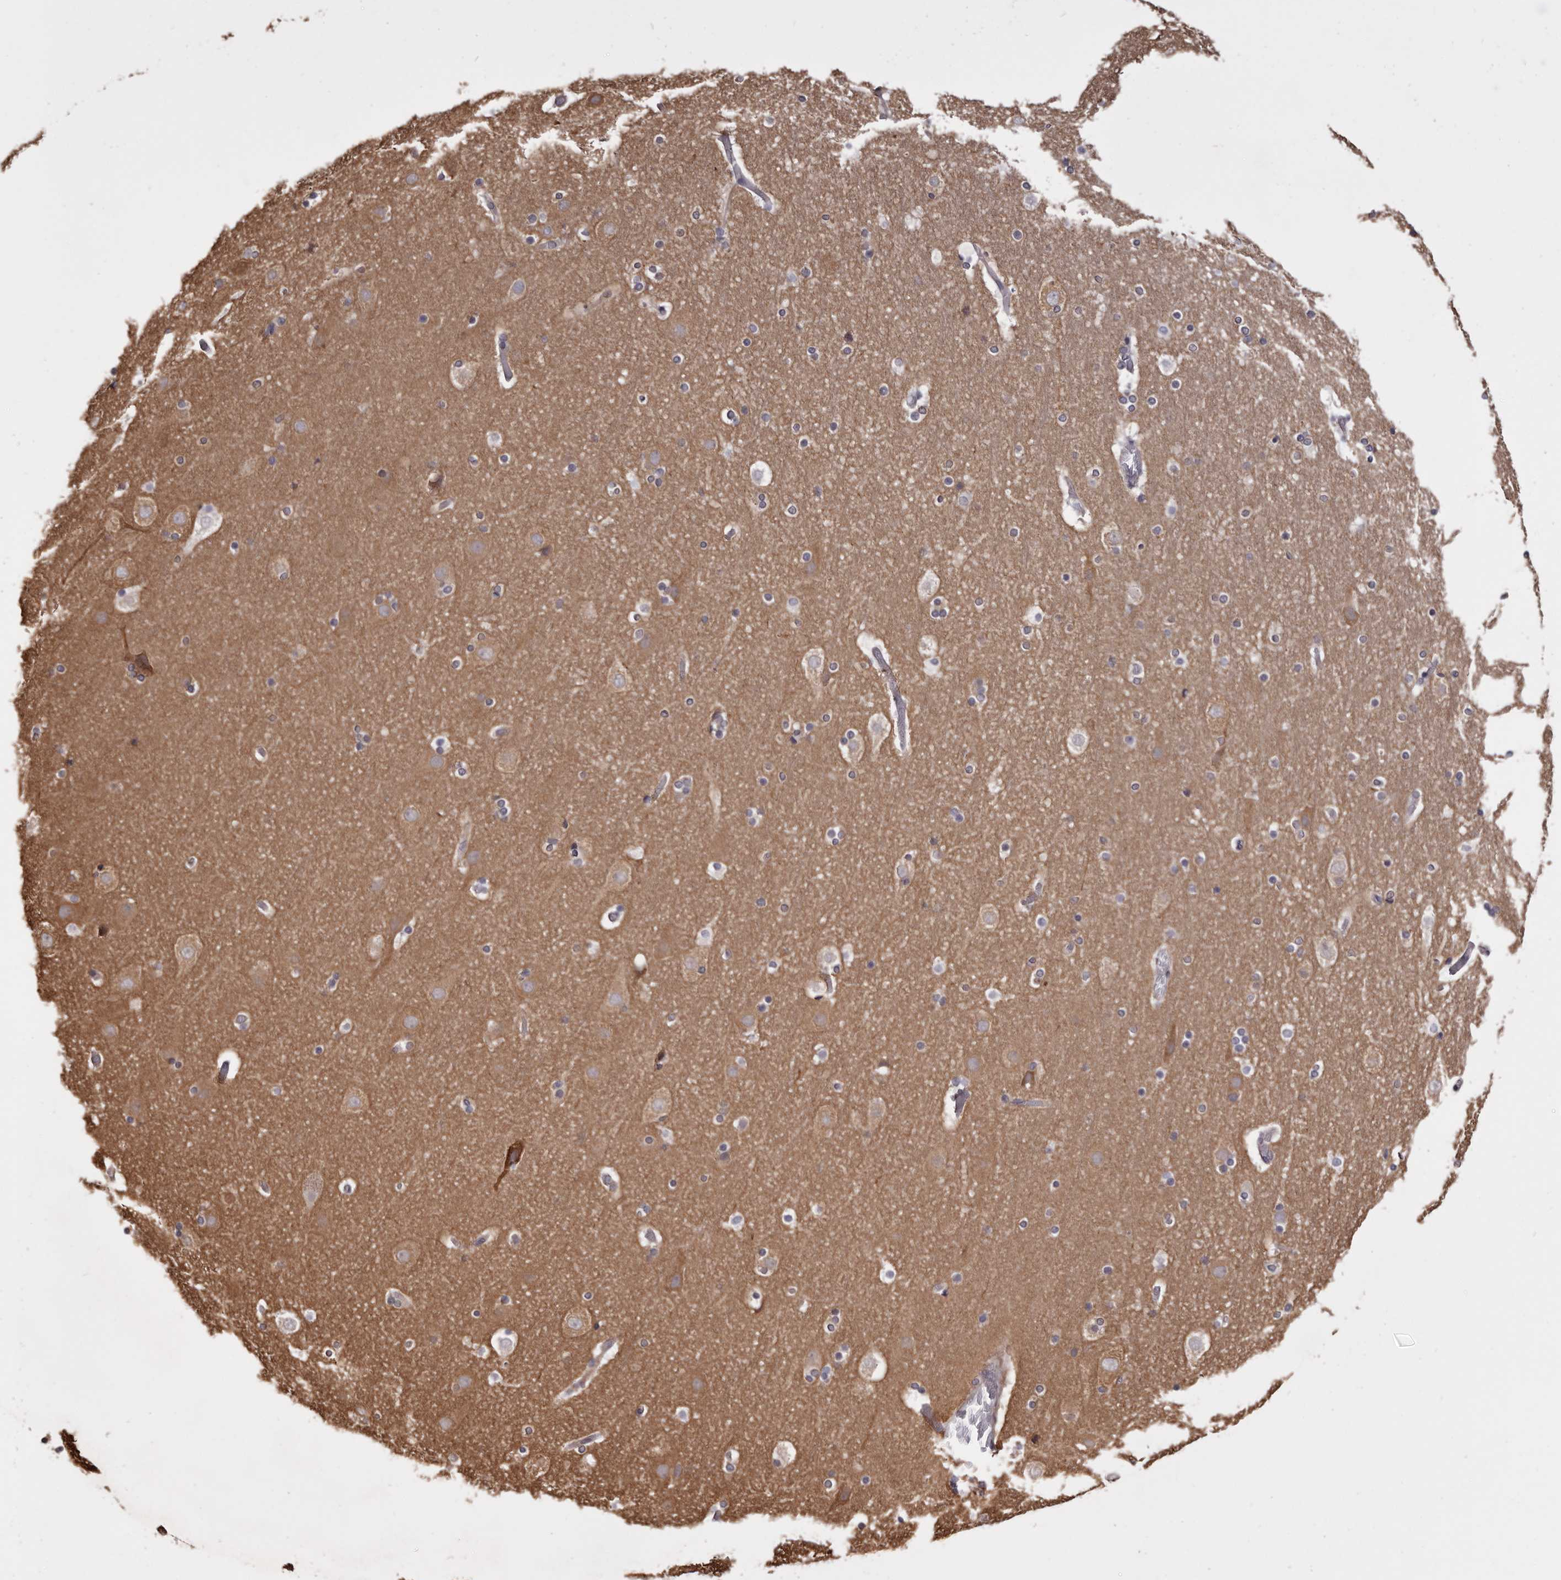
{"staining": {"intensity": "negative", "quantity": "none", "location": "none"}, "tissue": "cerebral cortex", "cell_type": "Endothelial cells", "image_type": "normal", "snomed": [{"axis": "morphology", "description": "Normal tissue, NOS"}, {"axis": "topography", "description": "Cerebral cortex"}], "caption": "Immunohistochemical staining of unremarkable cerebral cortex shows no significant expression in endothelial cells. (Immunohistochemistry (ihc), brightfield microscopy, high magnification).", "gene": "TNNI1", "patient": {"sex": "male", "age": 57}}